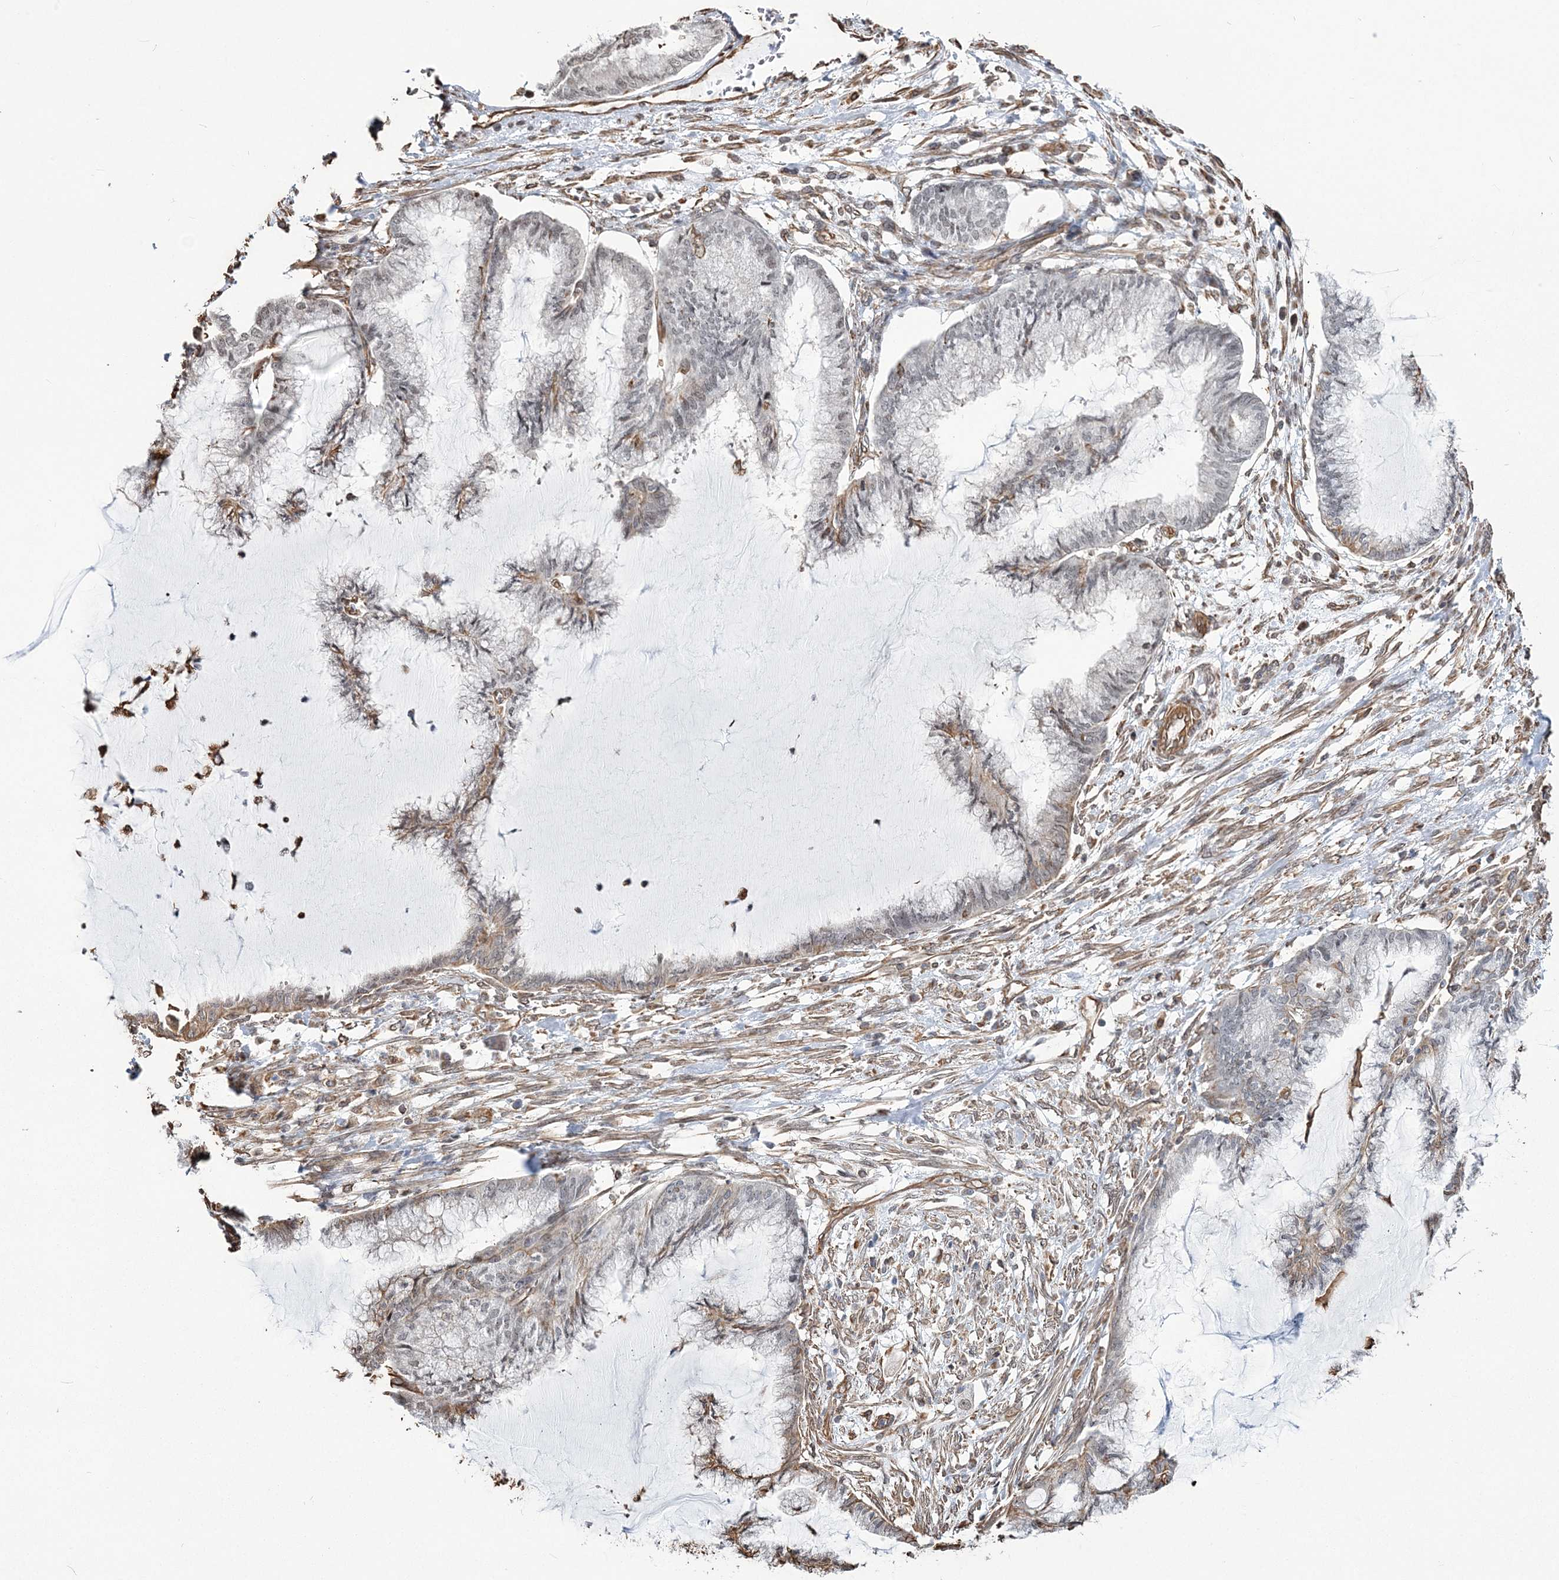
{"staining": {"intensity": "weak", "quantity": "25%-75%", "location": "cytoplasmic/membranous,nuclear"}, "tissue": "endometrial cancer", "cell_type": "Tumor cells", "image_type": "cancer", "snomed": [{"axis": "morphology", "description": "Adenocarcinoma, NOS"}, {"axis": "topography", "description": "Endometrium"}], "caption": "High-power microscopy captured an immunohistochemistry photomicrograph of adenocarcinoma (endometrial), revealing weak cytoplasmic/membranous and nuclear positivity in approximately 25%-75% of tumor cells.", "gene": "ATP11B", "patient": {"sex": "female", "age": 86}}